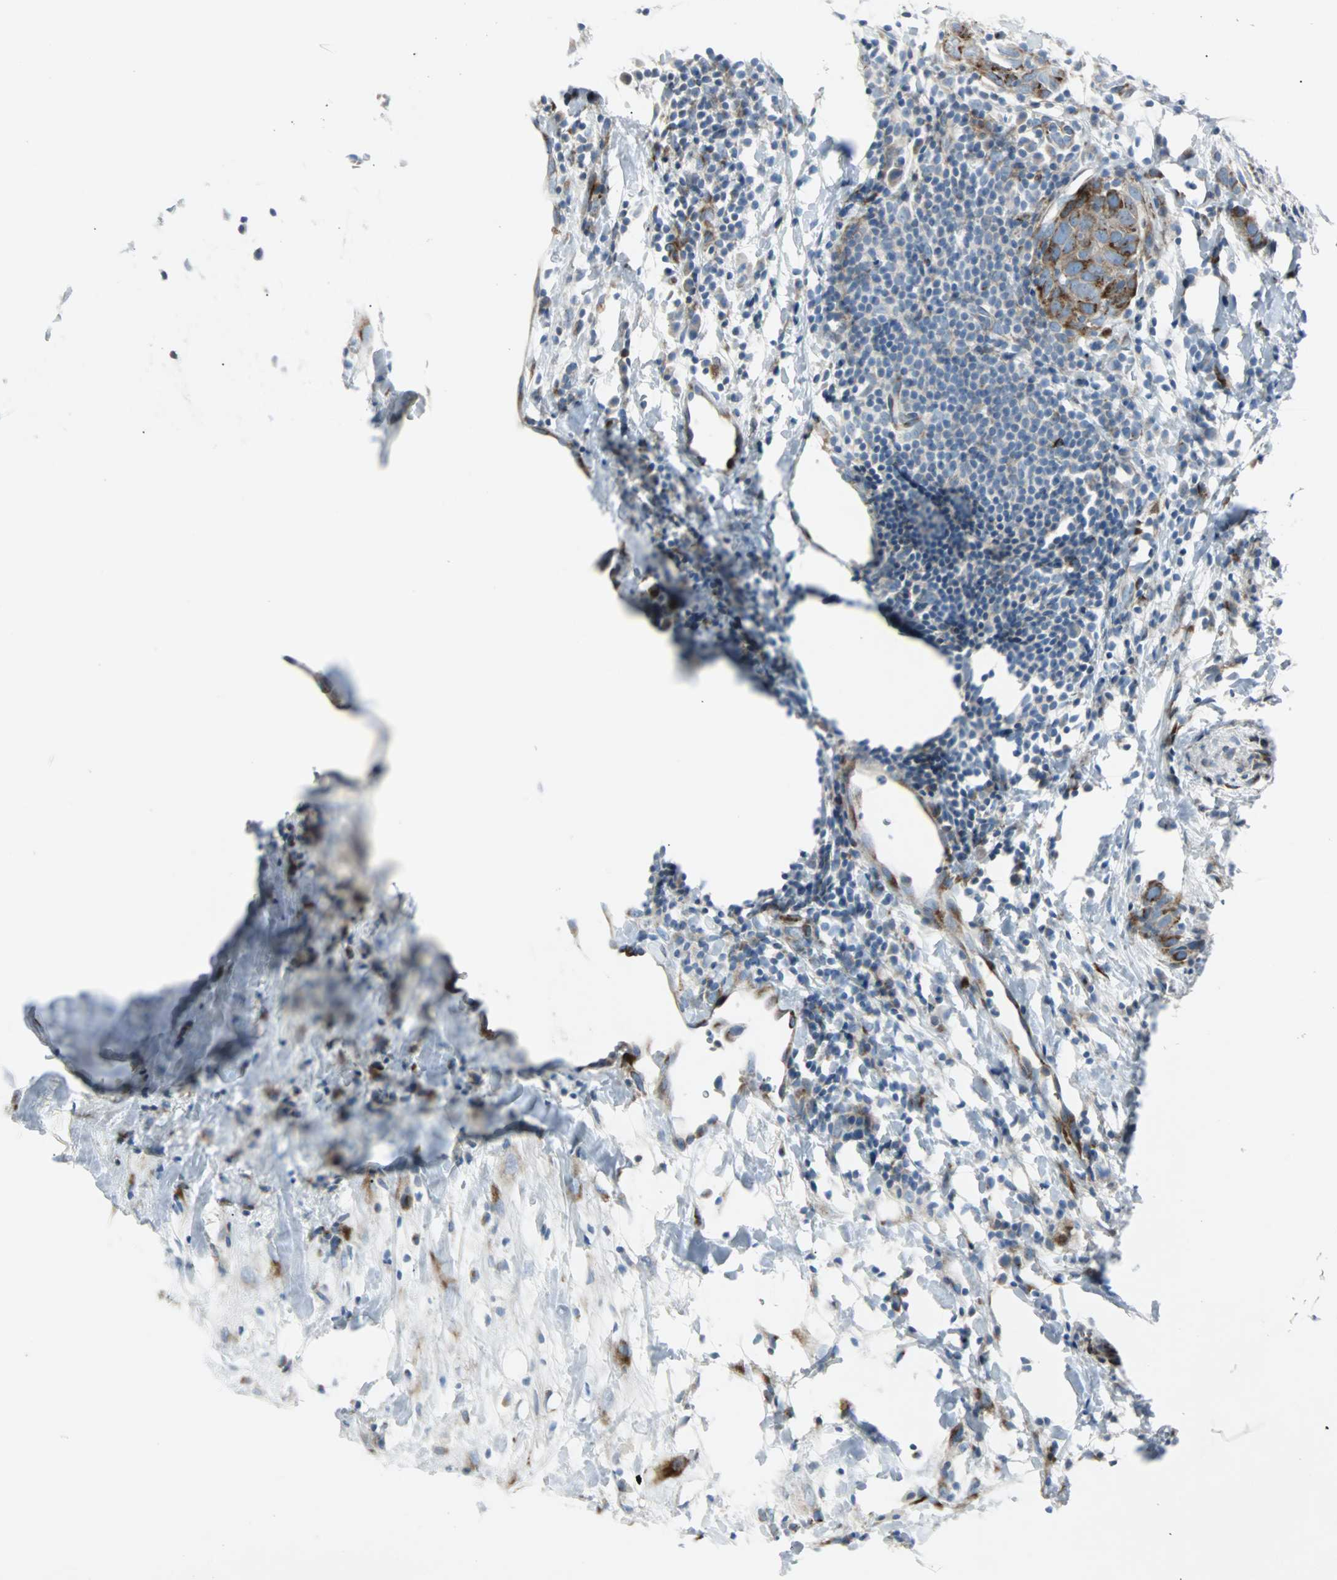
{"staining": {"intensity": "strong", "quantity": ">75%", "location": "cytoplasmic/membranous"}, "tissue": "breast cancer", "cell_type": "Tumor cells", "image_type": "cancer", "snomed": [{"axis": "morphology", "description": "Duct carcinoma"}, {"axis": "topography", "description": "Breast"}], "caption": "This image shows immunohistochemistry staining of human breast cancer, with high strong cytoplasmic/membranous expression in approximately >75% of tumor cells.", "gene": "BBC3", "patient": {"sex": "female", "age": 37}}